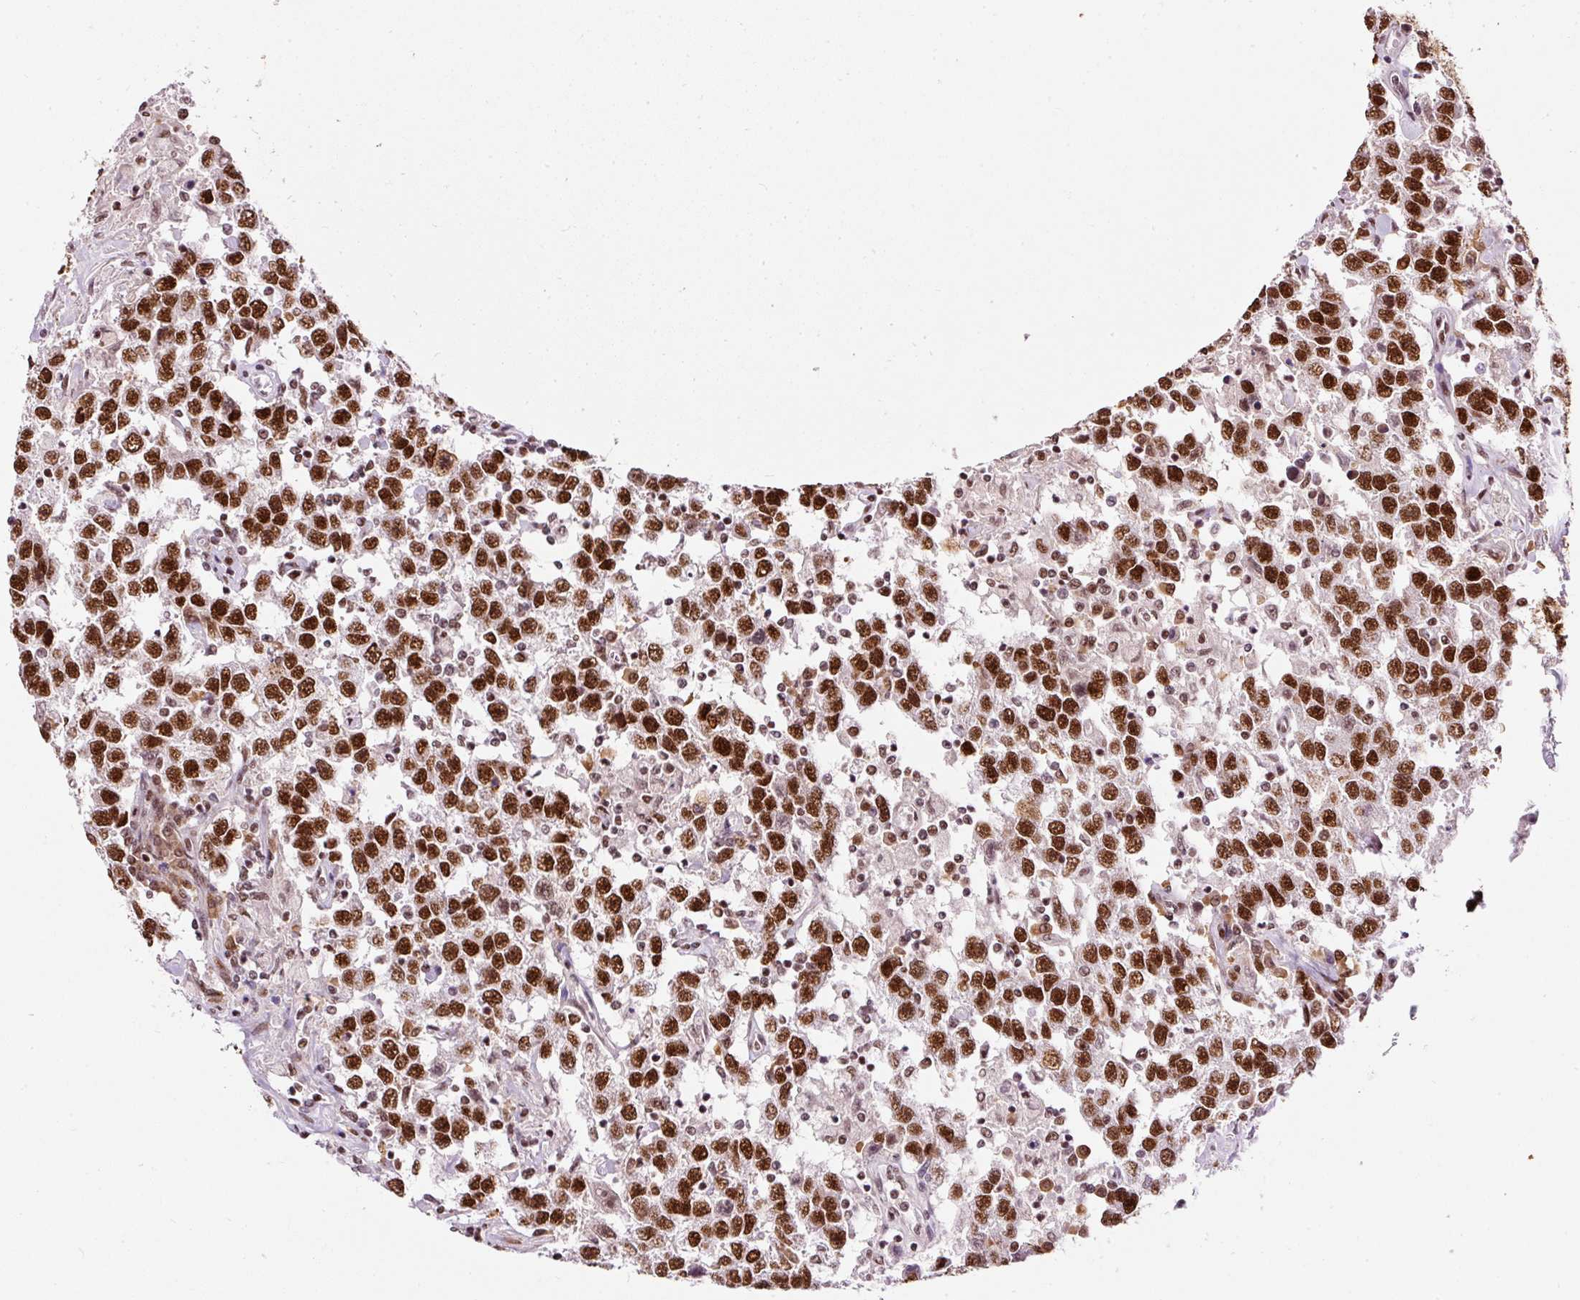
{"staining": {"intensity": "strong", "quantity": ">75%", "location": "nuclear"}, "tissue": "testis cancer", "cell_type": "Tumor cells", "image_type": "cancer", "snomed": [{"axis": "morphology", "description": "Seminoma, NOS"}, {"axis": "topography", "description": "Testis"}], "caption": "A high-resolution photomicrograph shows immunohistochemistry (IHC) staining of seminoma (testis), which reveals strong nuclear staining in approximately >75% of tumor cells.", "gene": "HNRNPC", "patient": {"sex": "male", "age": 41}}